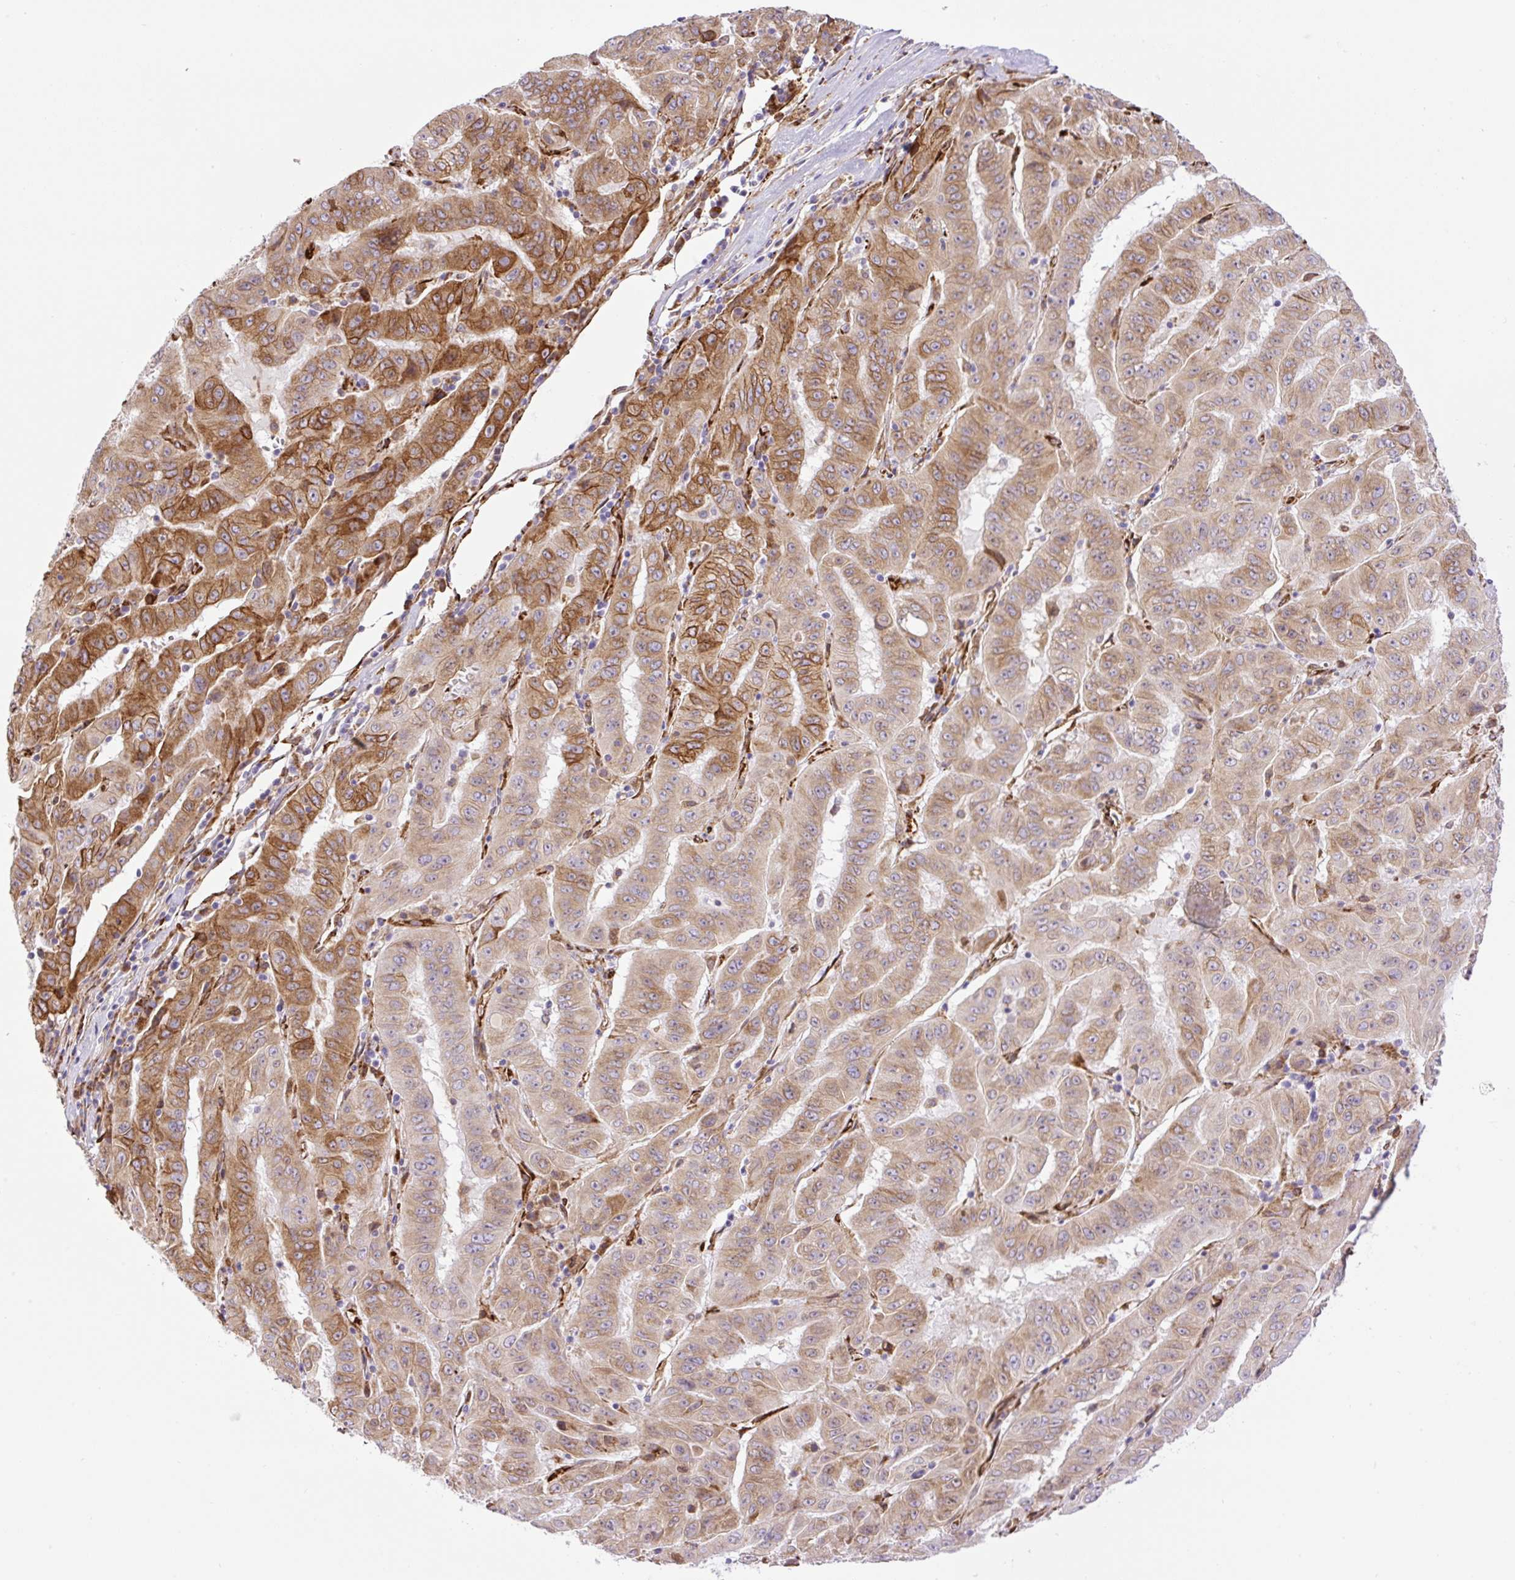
{"staining": {"intensity": "moderate", "quantity": ">75%", "location": "cytoplasmic/membranous"}, "tissue": "pancreatic cancer", "cell_type": "Tumor cells", "image_type": "cancer", "snomed": [{"axis": "morphology", "description": "Adenocarcinoma, NOS"}, {"axis": "topography", "description": "Pancreas"}], "caption": "Tumor cells show medium levels of moderate cytoplasmic/membranous staining in about >75% of cells in pancreatic cancer.", "gene": "RAB30", "patient": {"sex": "male", "age": 63}}